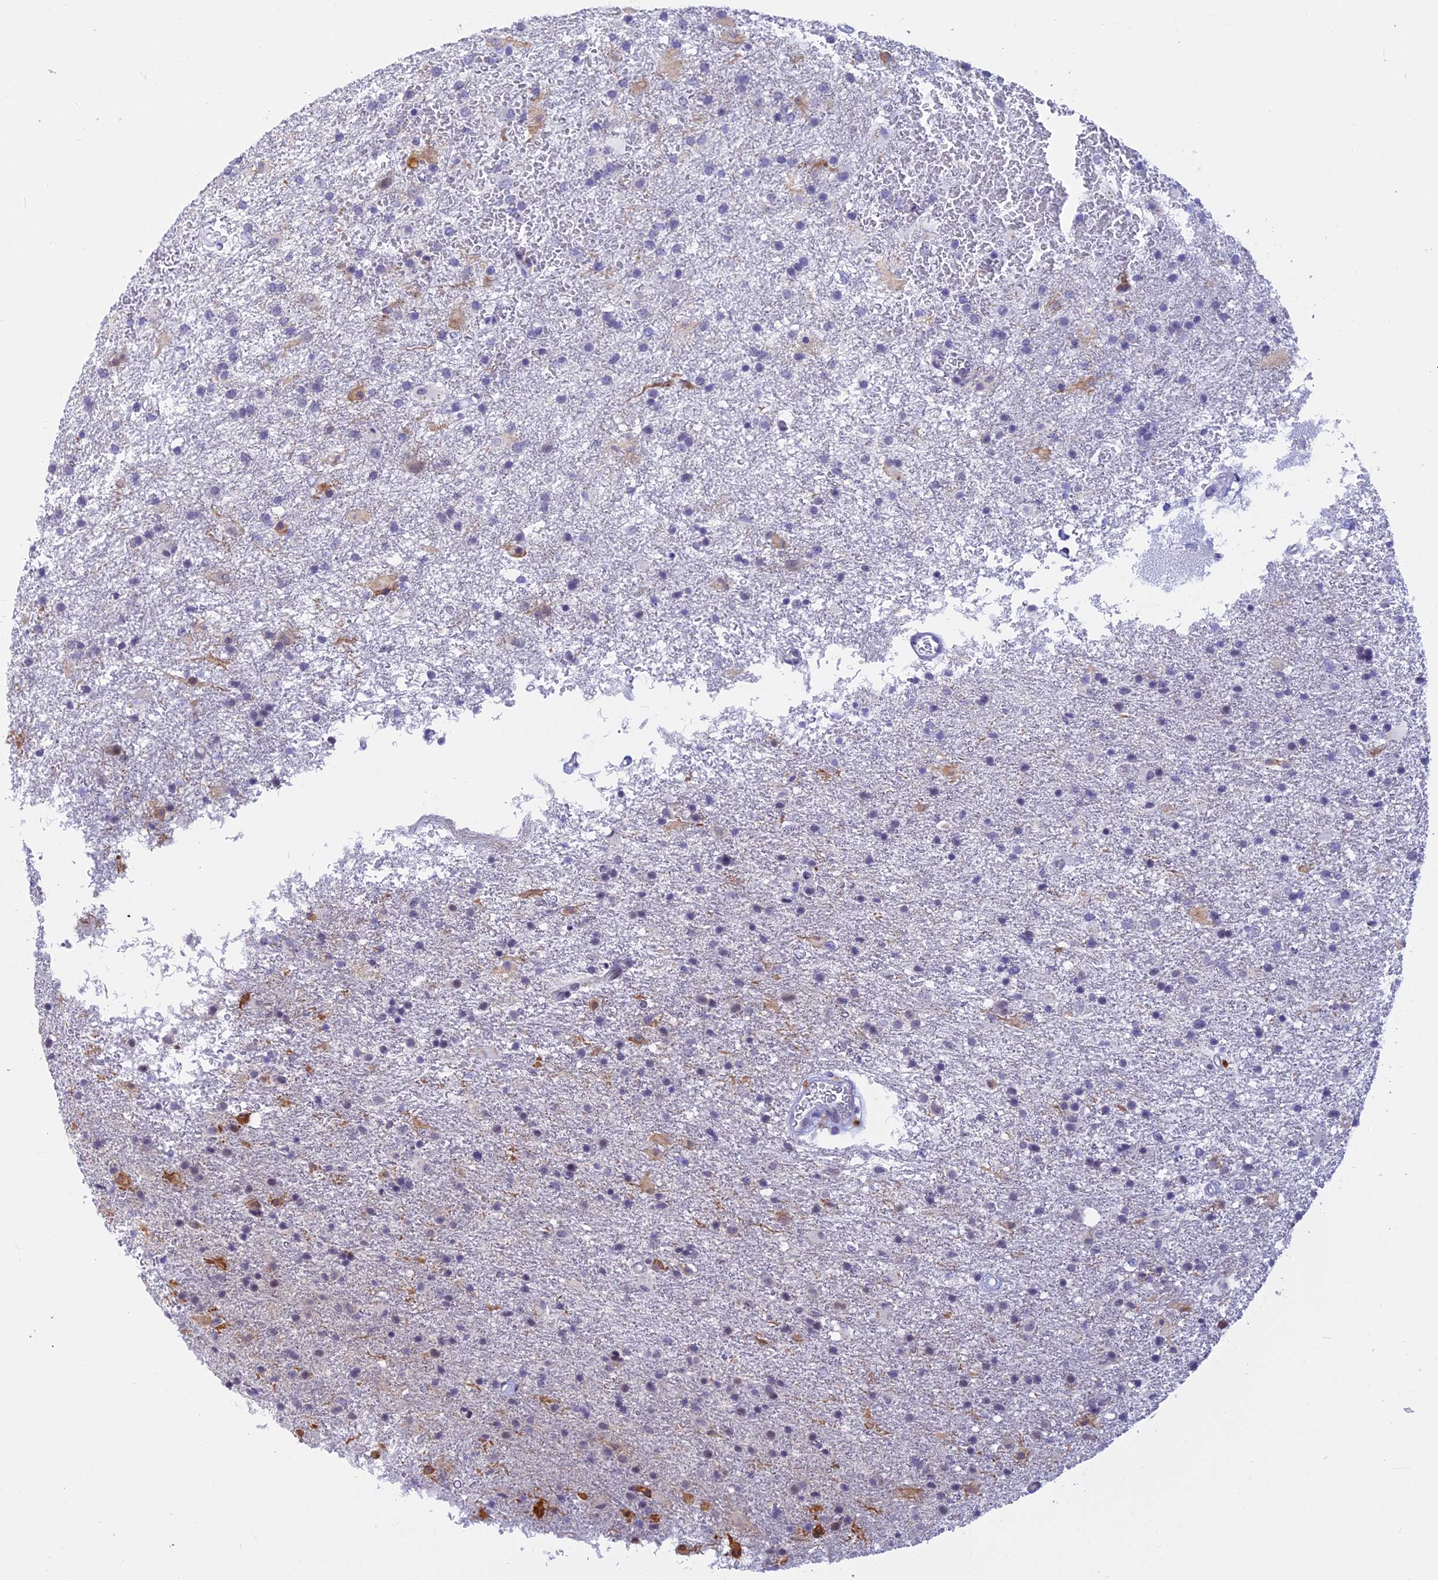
{"staining": {"intensity": "negative", "quantity": "none", "location": "none"}, "tissue": "glioma", "cell_type": "Tumor cells", "image_type": "cancer", "snomed": [{"axis": "morphology", "description": "Glioma, malignant, Low grade"}, {"axis": "topography", "description": "Brain"}], "caption": "This is an immunohistochemistry histopathology image of low-grade glioma (malignant). There is no expression in tumor cells.", "gene": "POLR2C", "patient": {"sex": "male", "age": 65}}